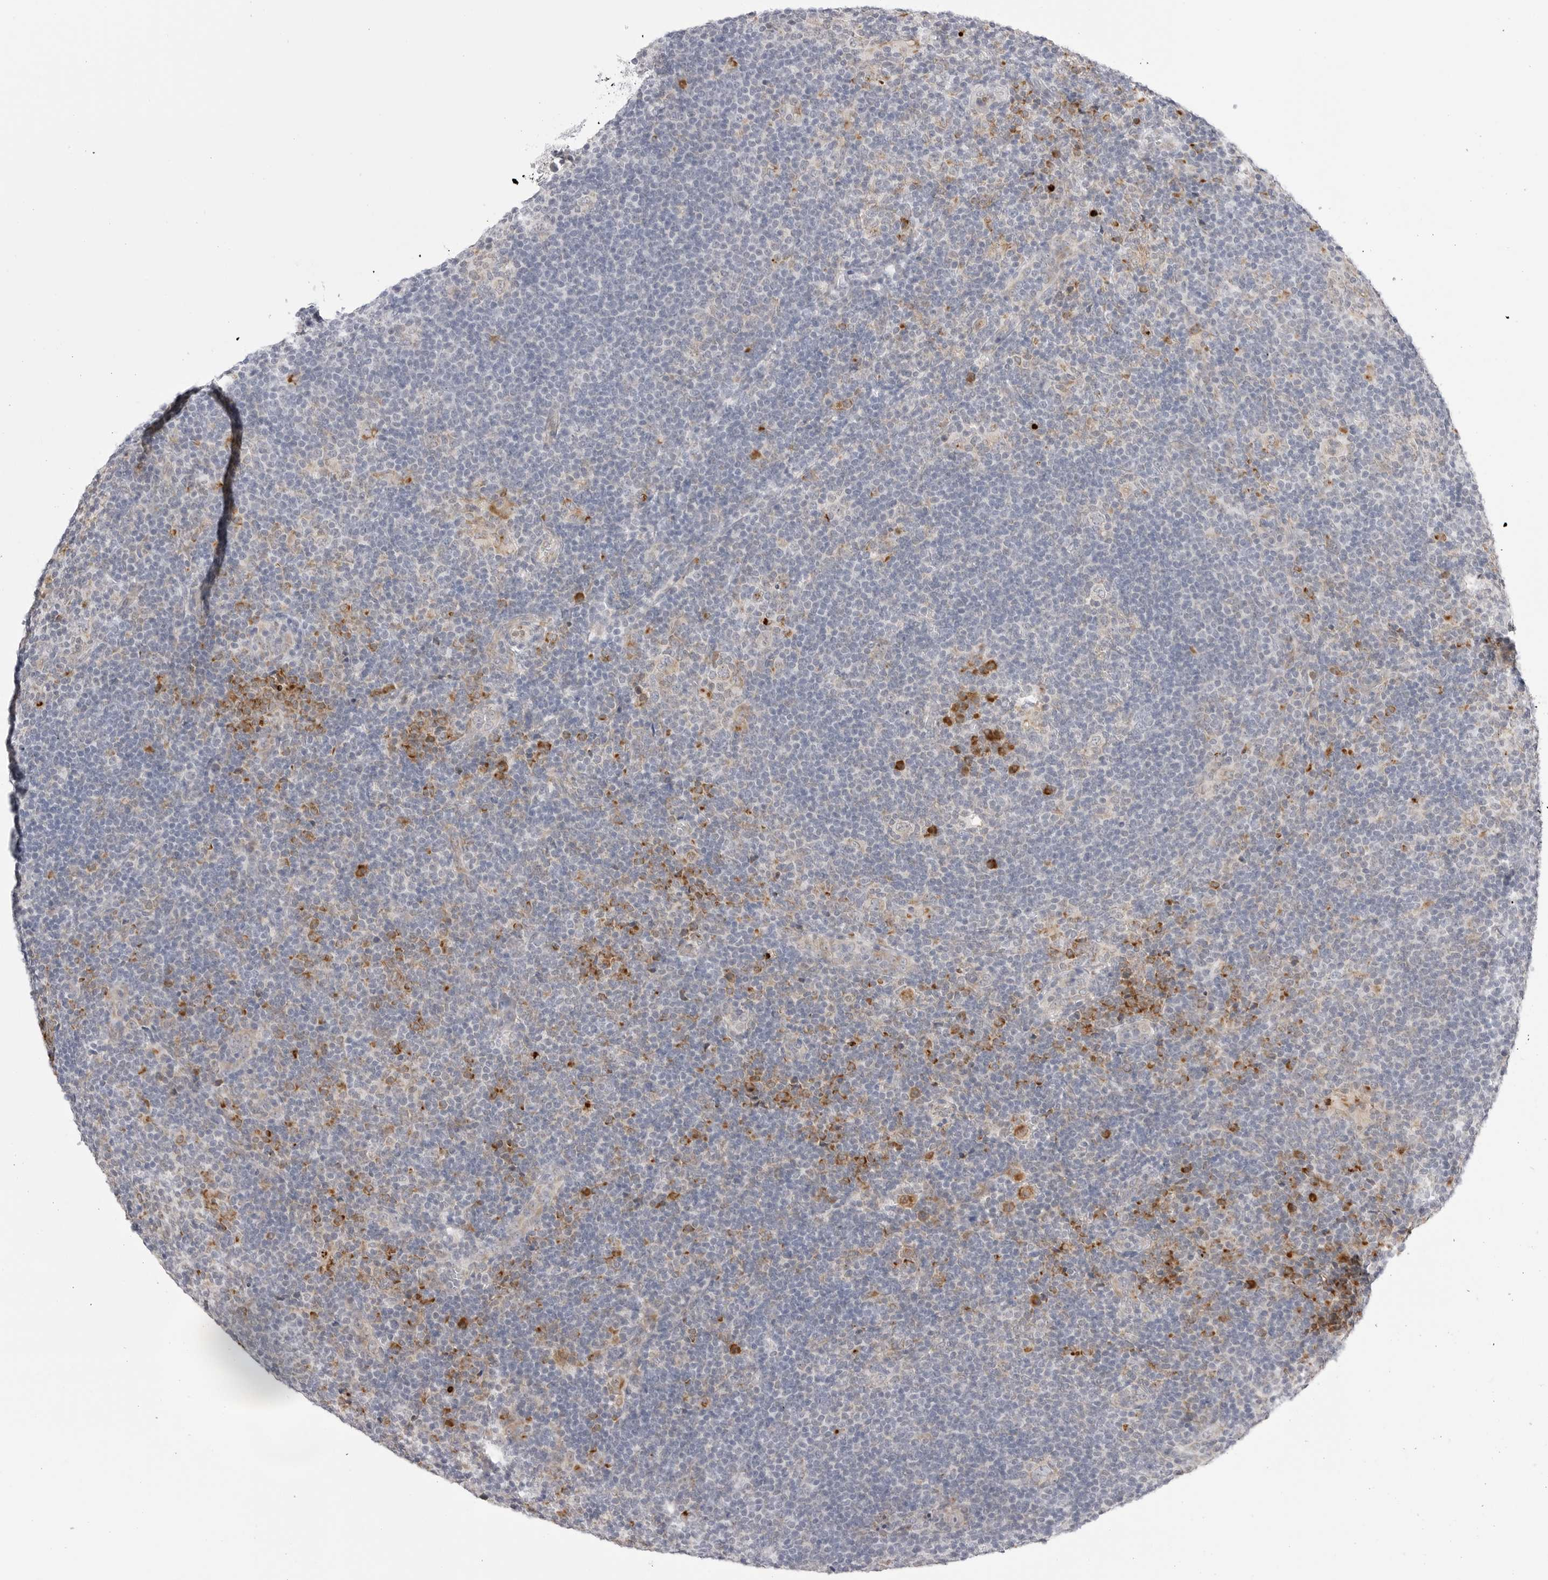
{"staining": {"intensity": "moderate", "quantity": "<25%", "location": "cytoplasmic/membranous"}, "tissue": "lymphoma", "cell_type": "Tumor cells", "image_type": "cancer", "snomed": [{"axis": "morphology", "description": "Hodgkin's disease, NOS"}, {"axis": "topography", "description": "Lymph node"}], "caption": "A micrograph showing moderate cytoplasmic/membranous positivity in approximately <25% of tumor cells in Hodgkin's disease, as visualized by brown immunohistochemical staining.", "gene": "RPN1", "patient": {"sex": "female", "age": 57}}